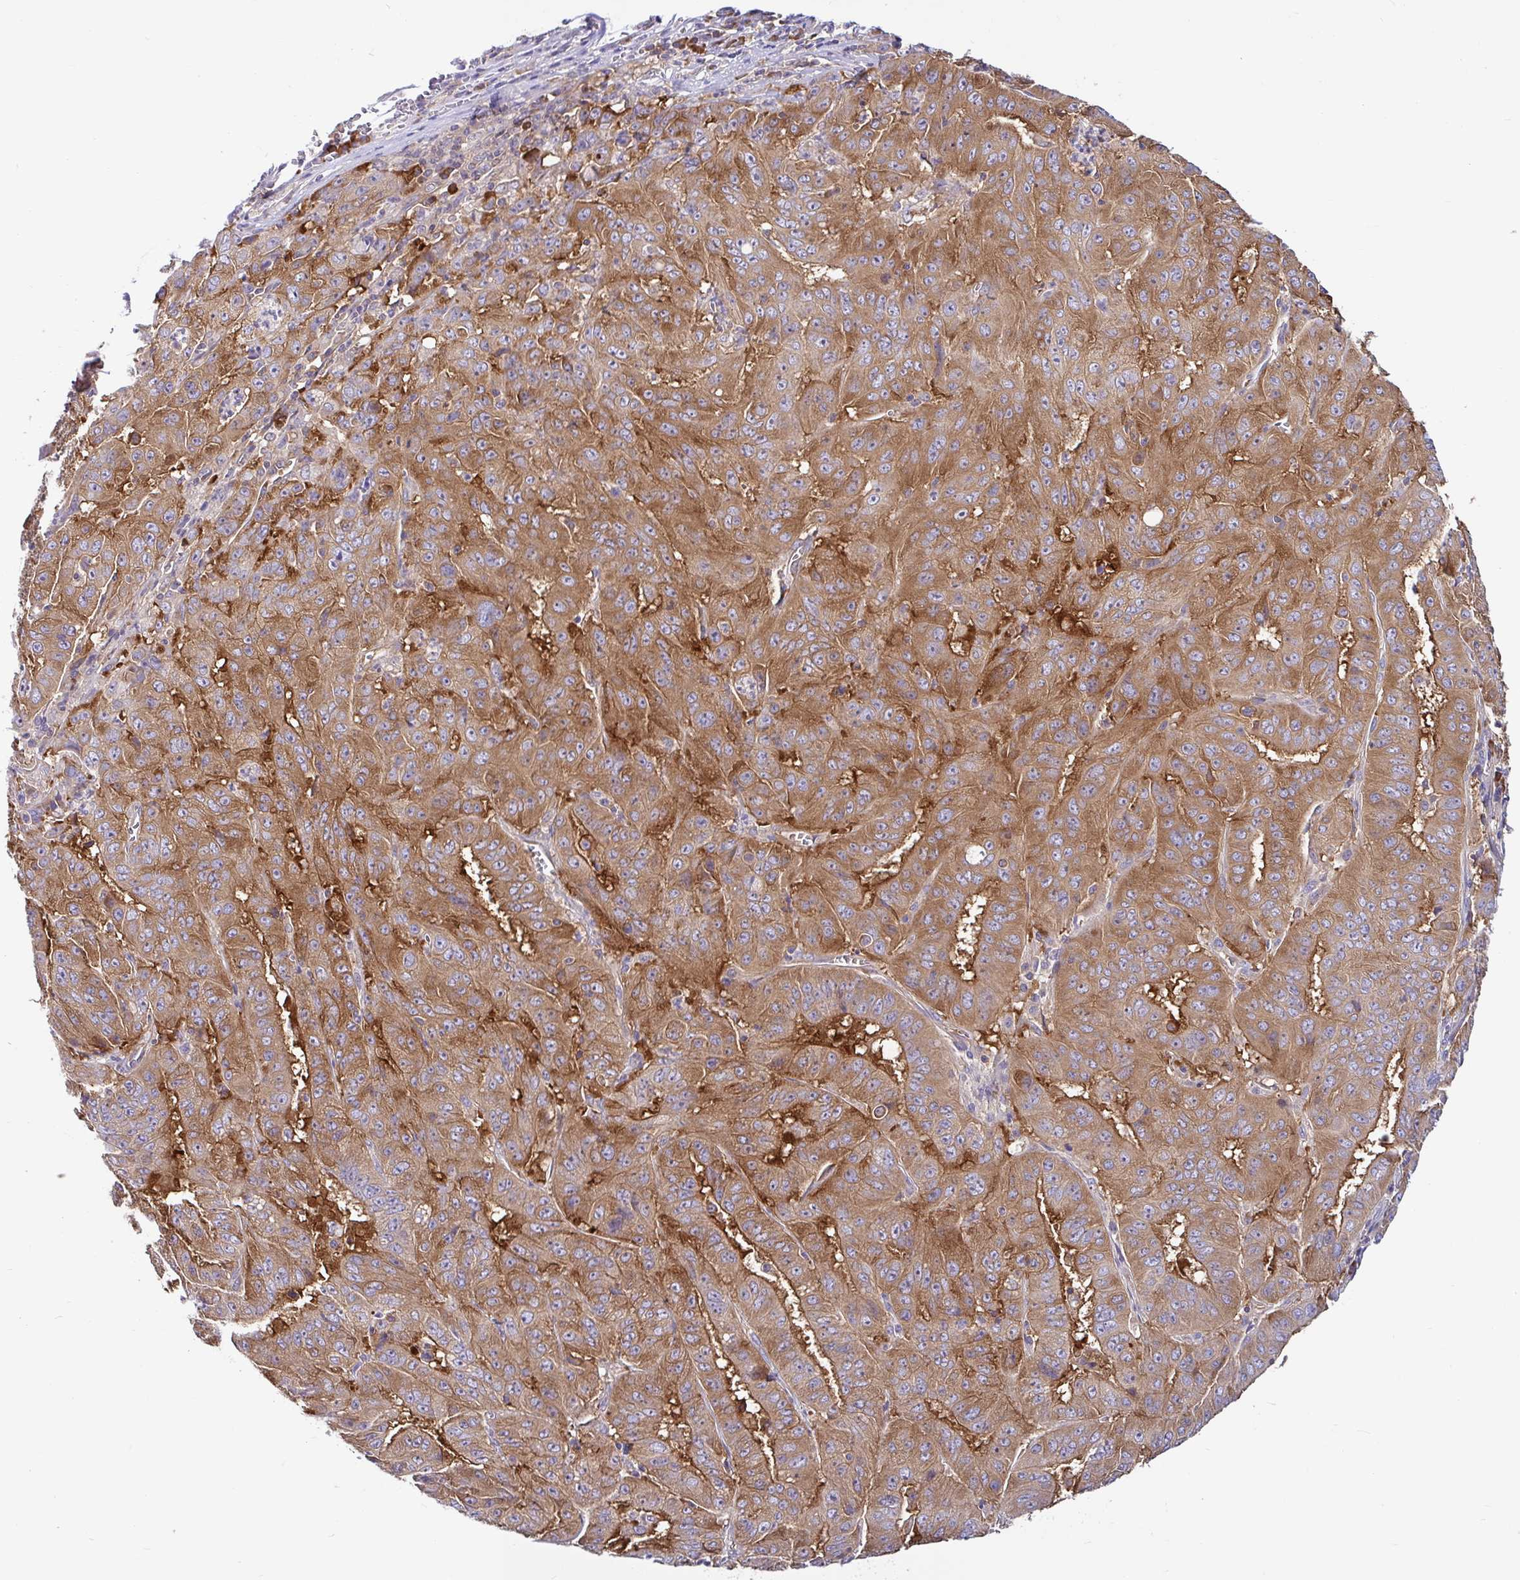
{"staining": {"intensity": "moderate", "quantity": ">75%", "location": "cytoplasmic/membranous"}, "tissue": "pancreatic cancer", "cell_type": "Tumor cells", "image_type": "cancer", "snomed": [{"axis": "morphology", "description": "Adenocarcinoma, NOS"}, {"axis": "topography", "description": "Pancreas"}], "caption": "A brown stain labels moderate cytoplasmic/membranous staining of a protein in pancreatic cancer tumor cells.", "gene": "LARS1", "patient": {"sex": "male", "age": 63}}